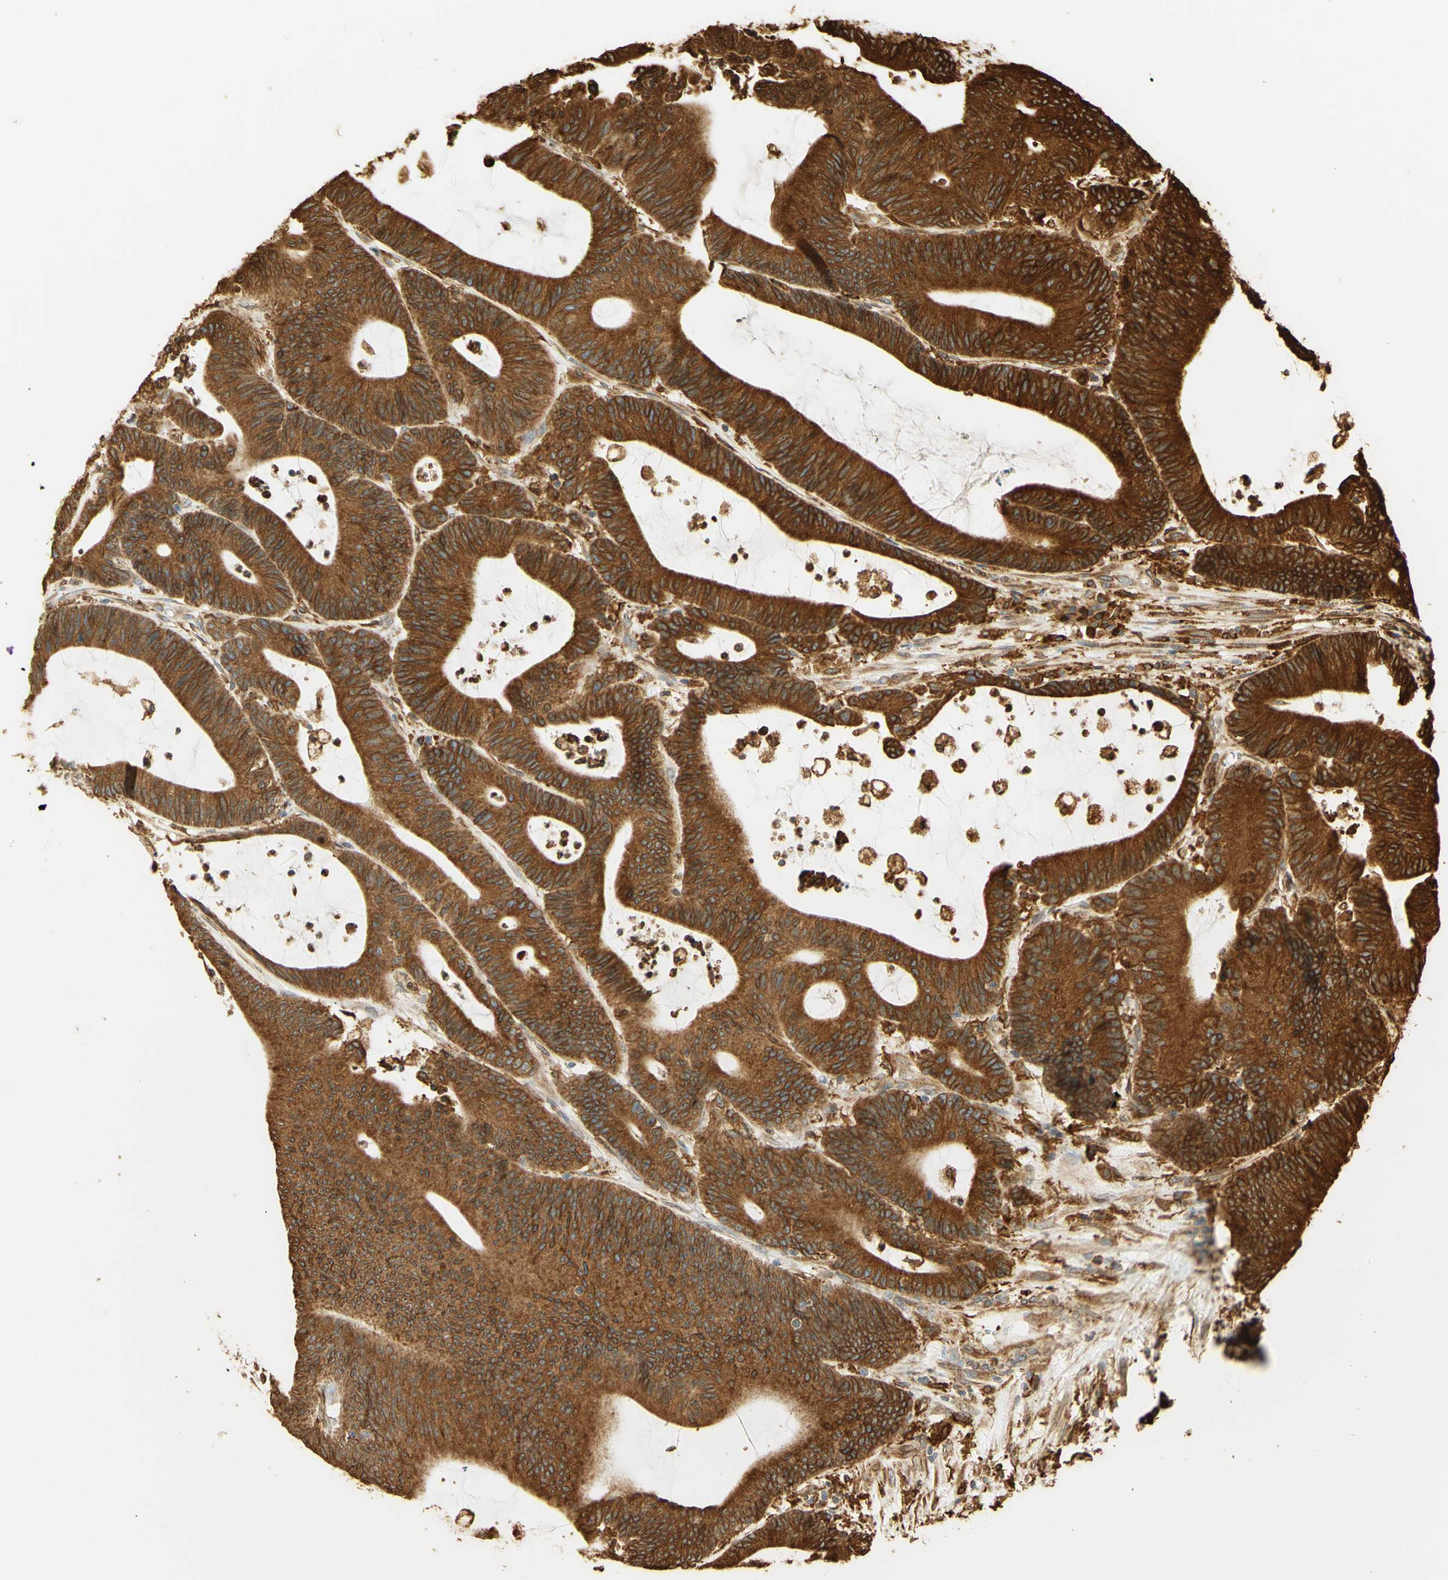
{"staining": {"intensity": "strong", "quantity": ">75%", "location": "cytoplasmic/membranous"}, "tissue": "colorectal cancer", "cell_type": "Tumor cells", "image_type": "cancer", "snomed": [{"axis": "morphology", "description": "Adenocarcinoma, NOS"}, {"axis": "topography", "description": "Colon"}], "caption": "Adenocarcinoma (colorectal) was stained to show a protein in brown. There is high levels of strong cytoplasmic/membranous positivity in approximately >75% of tumor cells. (IHC, brightfield microscopy, high magnification).", "gene": "CANX", "patient": {"sex": "female", "age": 84}}